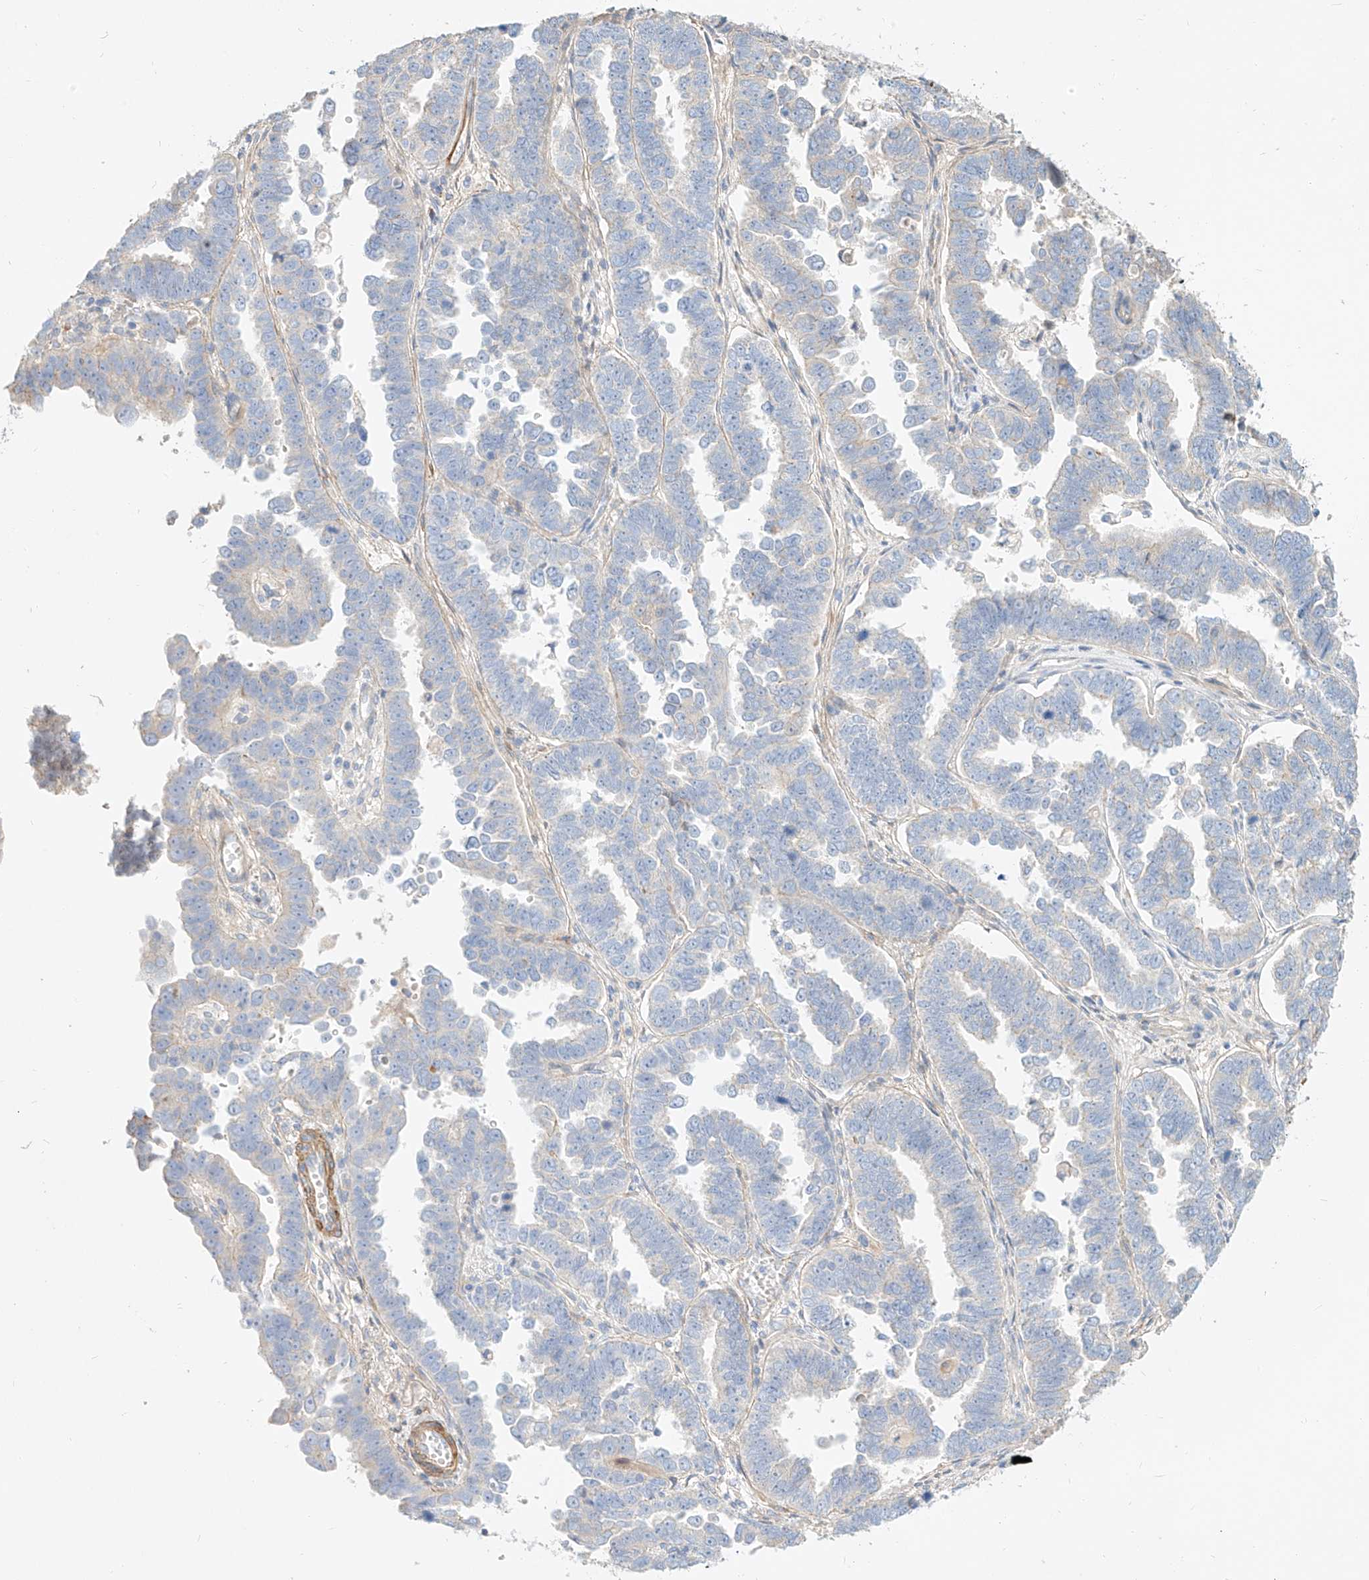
{"staining": {"intensity": "negative", "quantity": "none", "location": "none"}, "tissue": "endometrial cancer", "cell_type": "Tumor cells", "image_type": "cancer", "snomed": [{"axis": "morphology", "description": "Adenocarcinoma, NOS"}, {"axis": "topography", "description": "Endometrium"}], "caption": "This is an immunohistochemistry histopathology image of human endometrial adenocarcinoma. There is no positivity in tumor cells.", "gene": "KCNH5", "patient": {"sex": "female", "age": 75}}